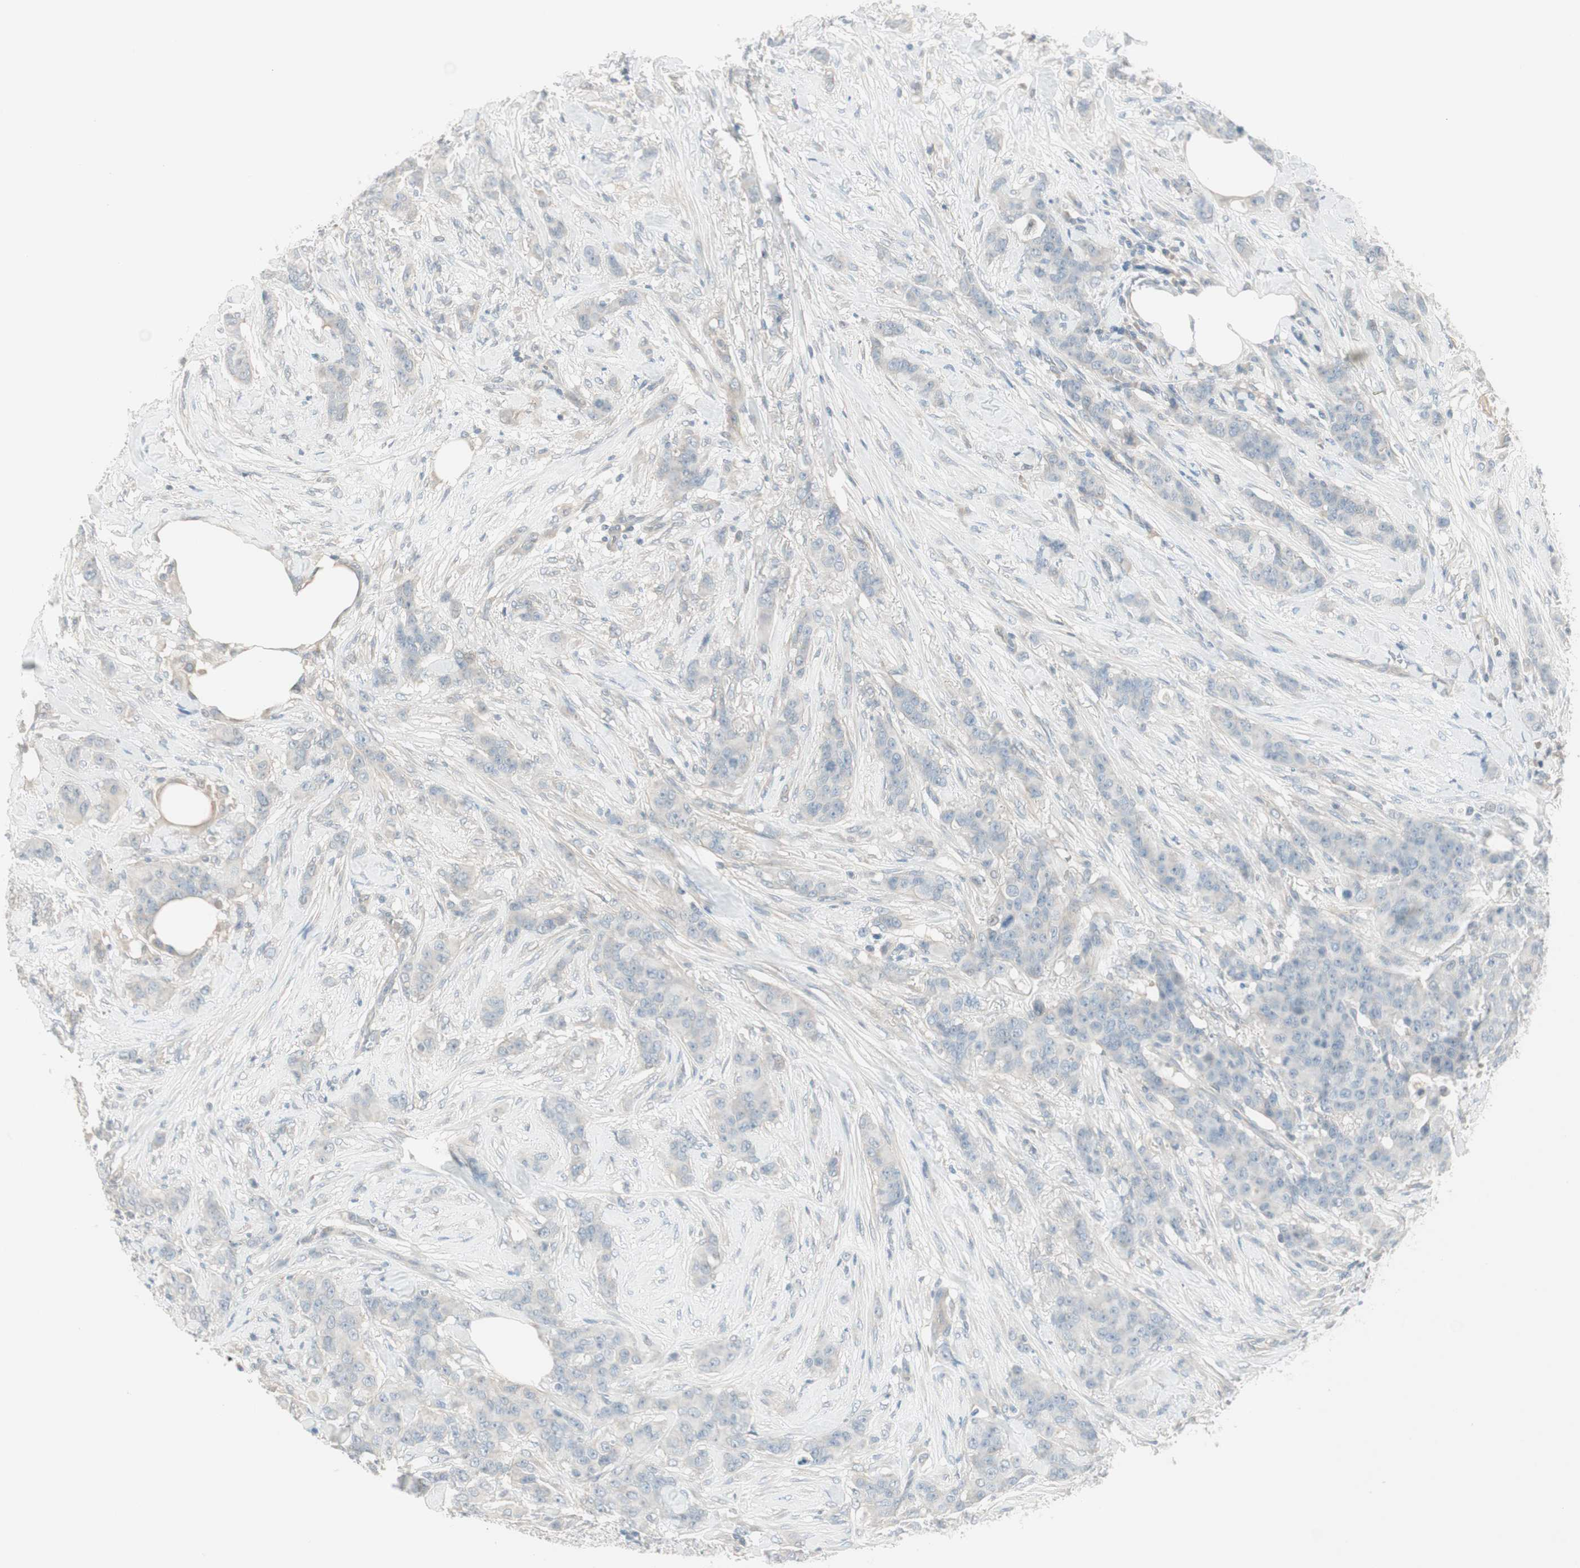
{"staining": {"intensity": "weak", "quantity": "25%-75%", "location": "cytoplasmic/membranous"}, "tissue": "breast cancer", "cell_type": "Tumor cells", "image_type": "cancer", "snomed": [{"axis": "morphology", "description": "Duct carcinoma"}, {"axis": "topography", "description": "Breast"}], "caption": "The photomicrograph displays immunohistochemical staining of infiltrating ductal carcinoma (breast). There is weak cytoplasmic/membranous expression is seen in approximately 25%-75% of tumor cells. (DAB (3,3'-diaminobenzidine) IHC, brown staining for protein, blue staining for nuclei).", "gene": "ITLN2", "patient": {"sex": "female", "age": 40}}